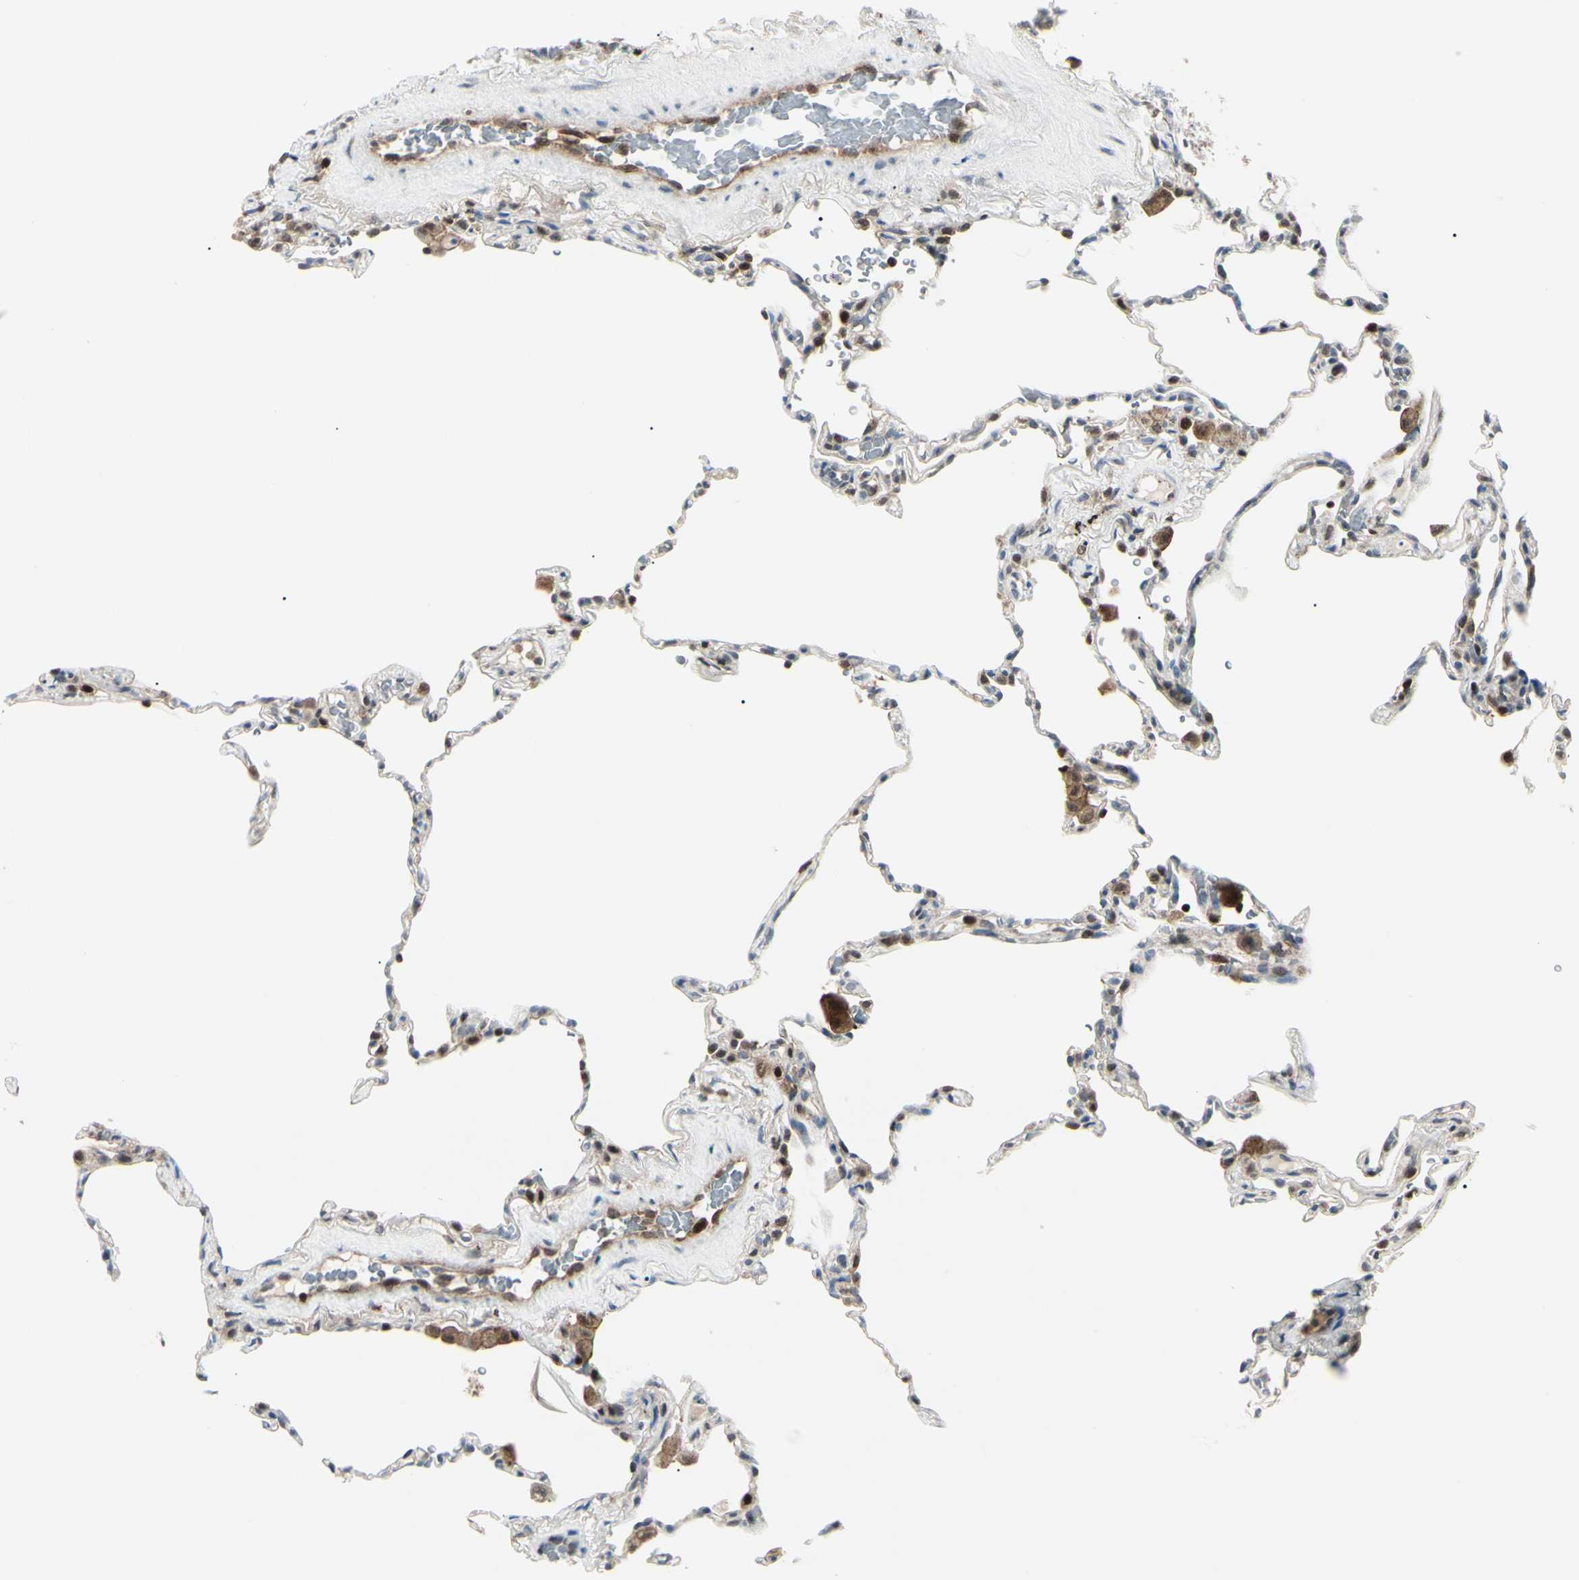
{"staining": {"intensity": "negative", "quantity": "none", "location": "none"}, "tissue": "lung", "cell_type": "Alveolar cells", "image_type": "normal", "snomed": [{"axis": "morphology", "description": "Normal tissue, NOS"}, {"axis": "topography", "description": "Lung"}], "caption": "High power microscopy photomicrograph of an immunohistochemistry histopathology image of normal lung, revealing no significant positivity in alveolar cells.", "gene": "PGK1", "patient": {"sex": "male", "age": 59}}